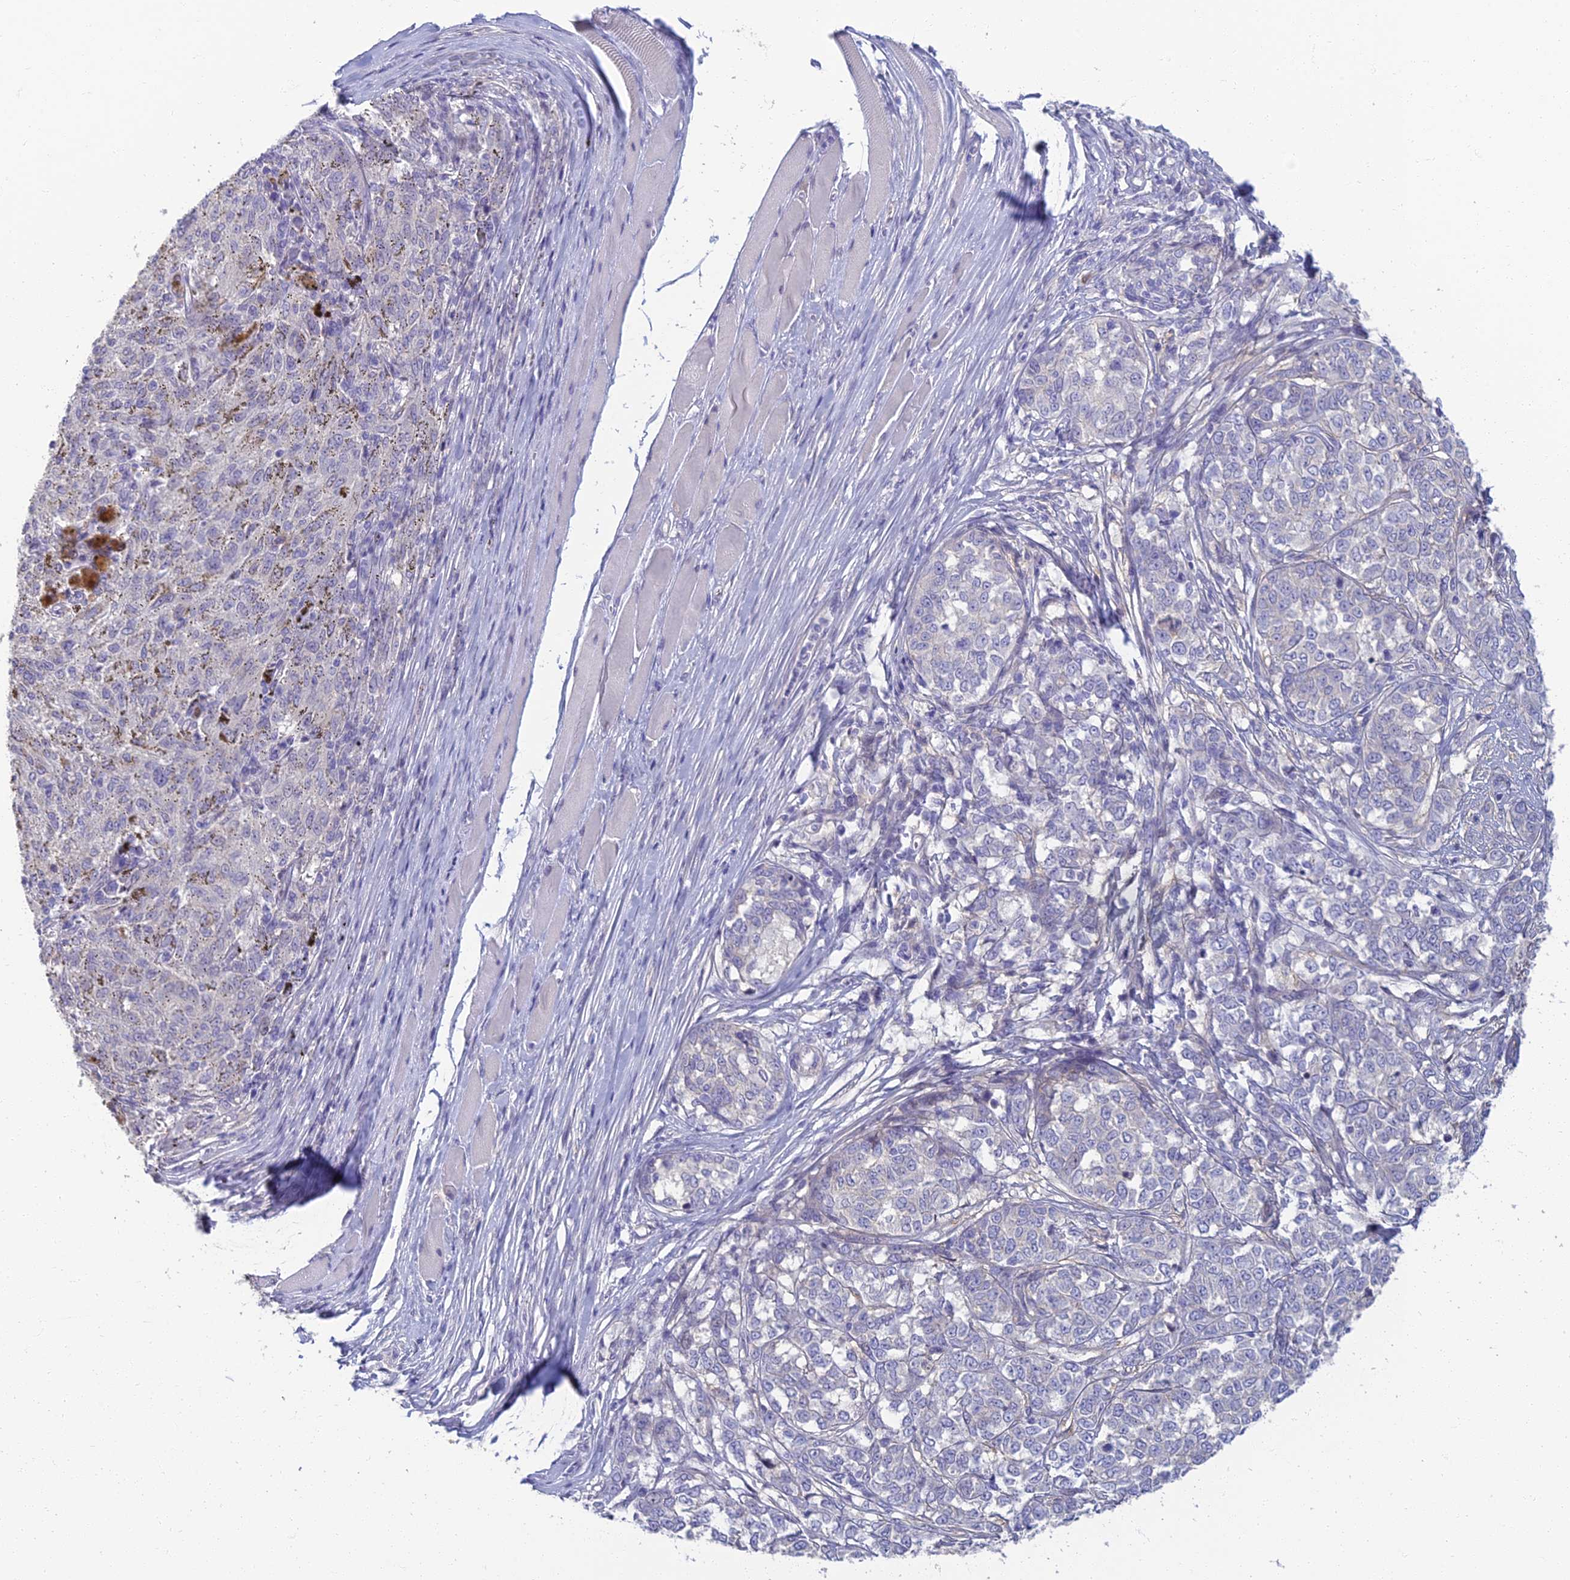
{"staining": {"intensity": "negative", "quantity": "none", "location": "none"}, "tissue": "melanoma", "cell_type": "Tumor cells", "image_type": "cancer", "snomed": [{"axis": "morphology", "description": "Malignant melanoma, NOS"}, {"axis": "topography", "description": "Skin"}], "caption": "A high-resolution histopathology image shows immunohistochemistry (IHC) staining of melanoma, which exhibits no significant staining in tumor cells.", "gene": "NEURL1", "patient": {"sex": "female", "age": 72}}